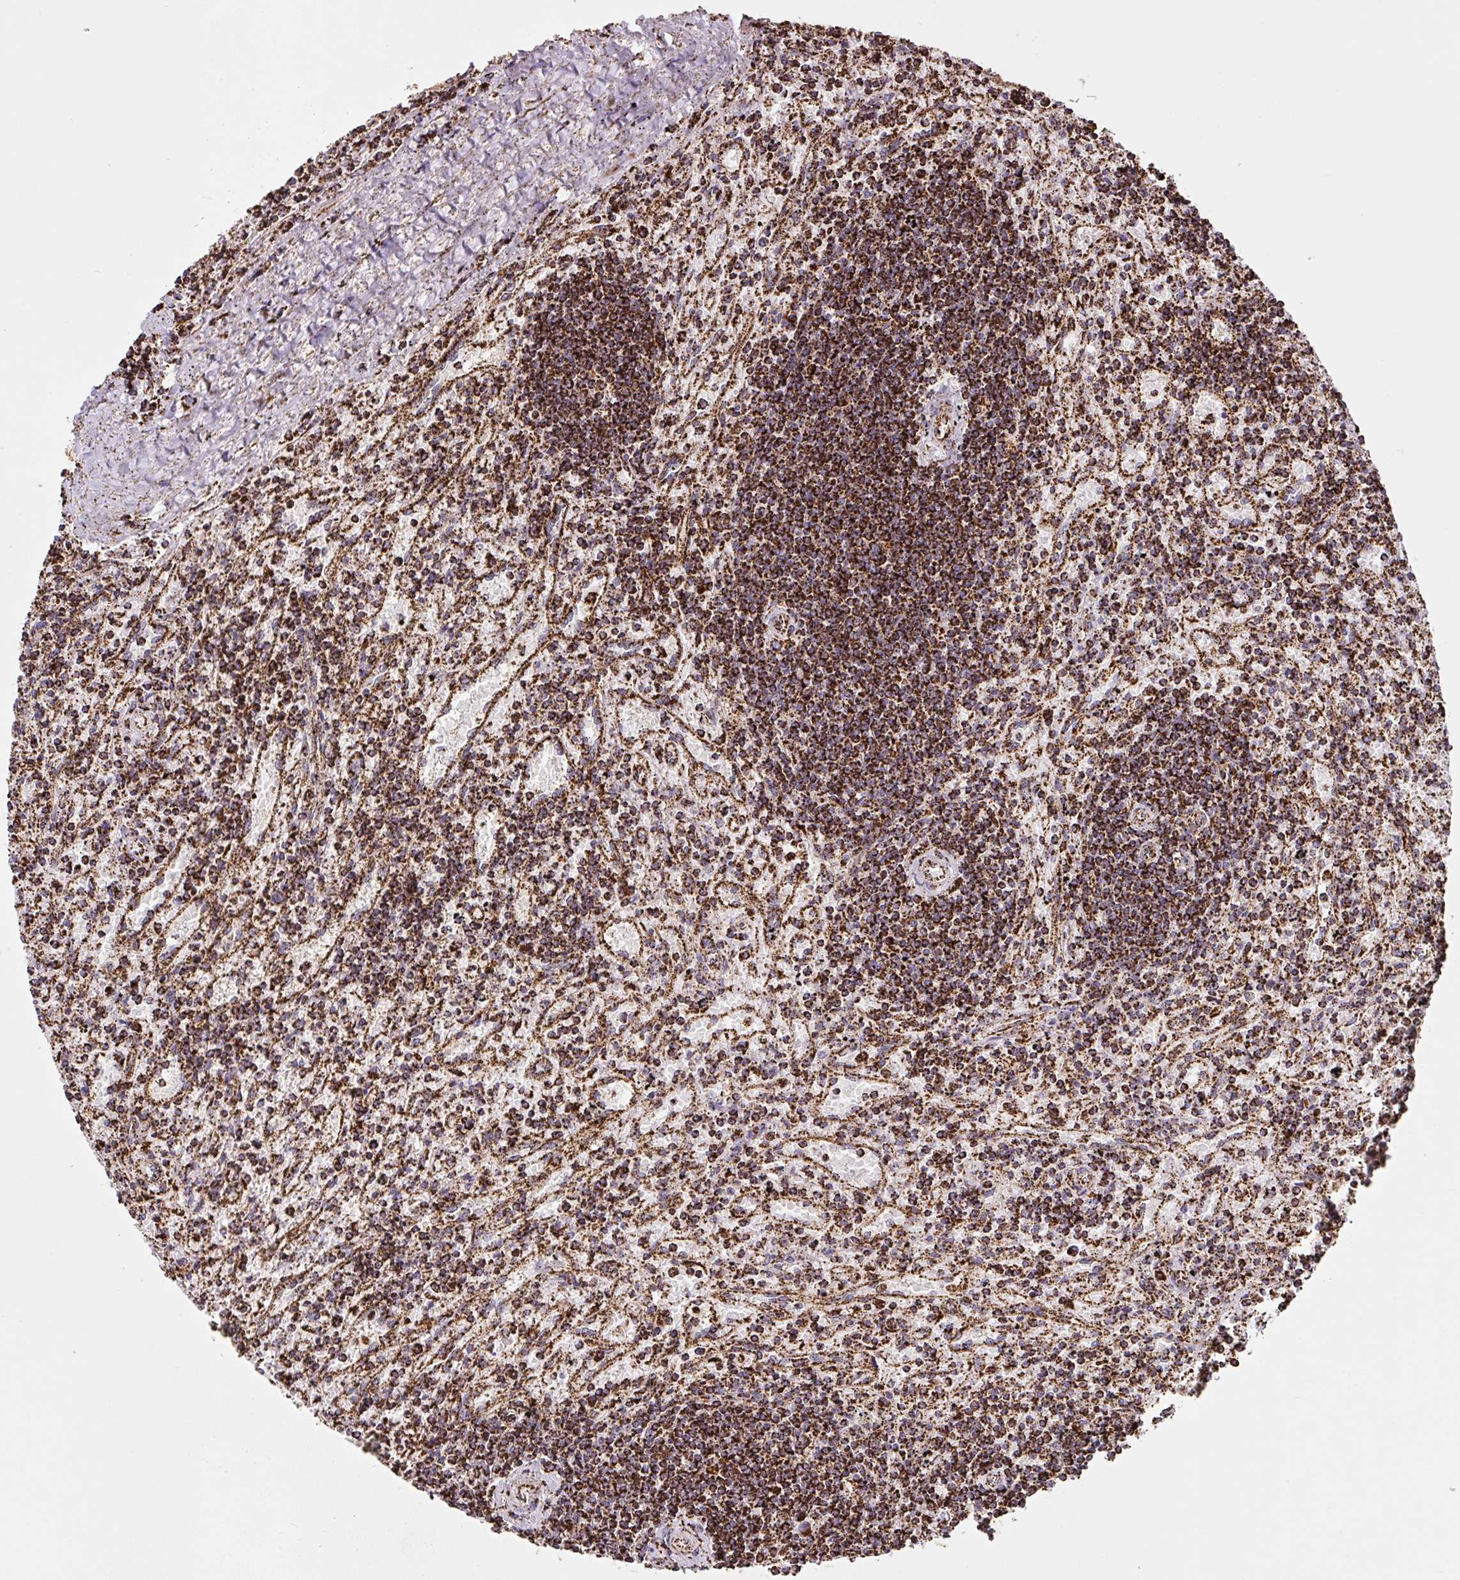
{"staining": {"intensity": "strong", "quantity": ">75%", "location": "cytoplasmic/membranous"}, "tissue": "lymphoma", "cell_type": "Tumor cells", "image_type": "cancer", "snomed": [{"axis": "morphology", "description": "Malignant lymphoma, non-Hodgkin's type, Low grade"}, {"axis": "topography", "description": "Spleen"}], "caption": "Human lymphoma stained with a brown dye exhibits strong cytoplasmic/membranous positive expression in approximately >75% of tumor cells.", "gene": "ATP5F1A", "patient": {"sex": "male", "age": 76}}